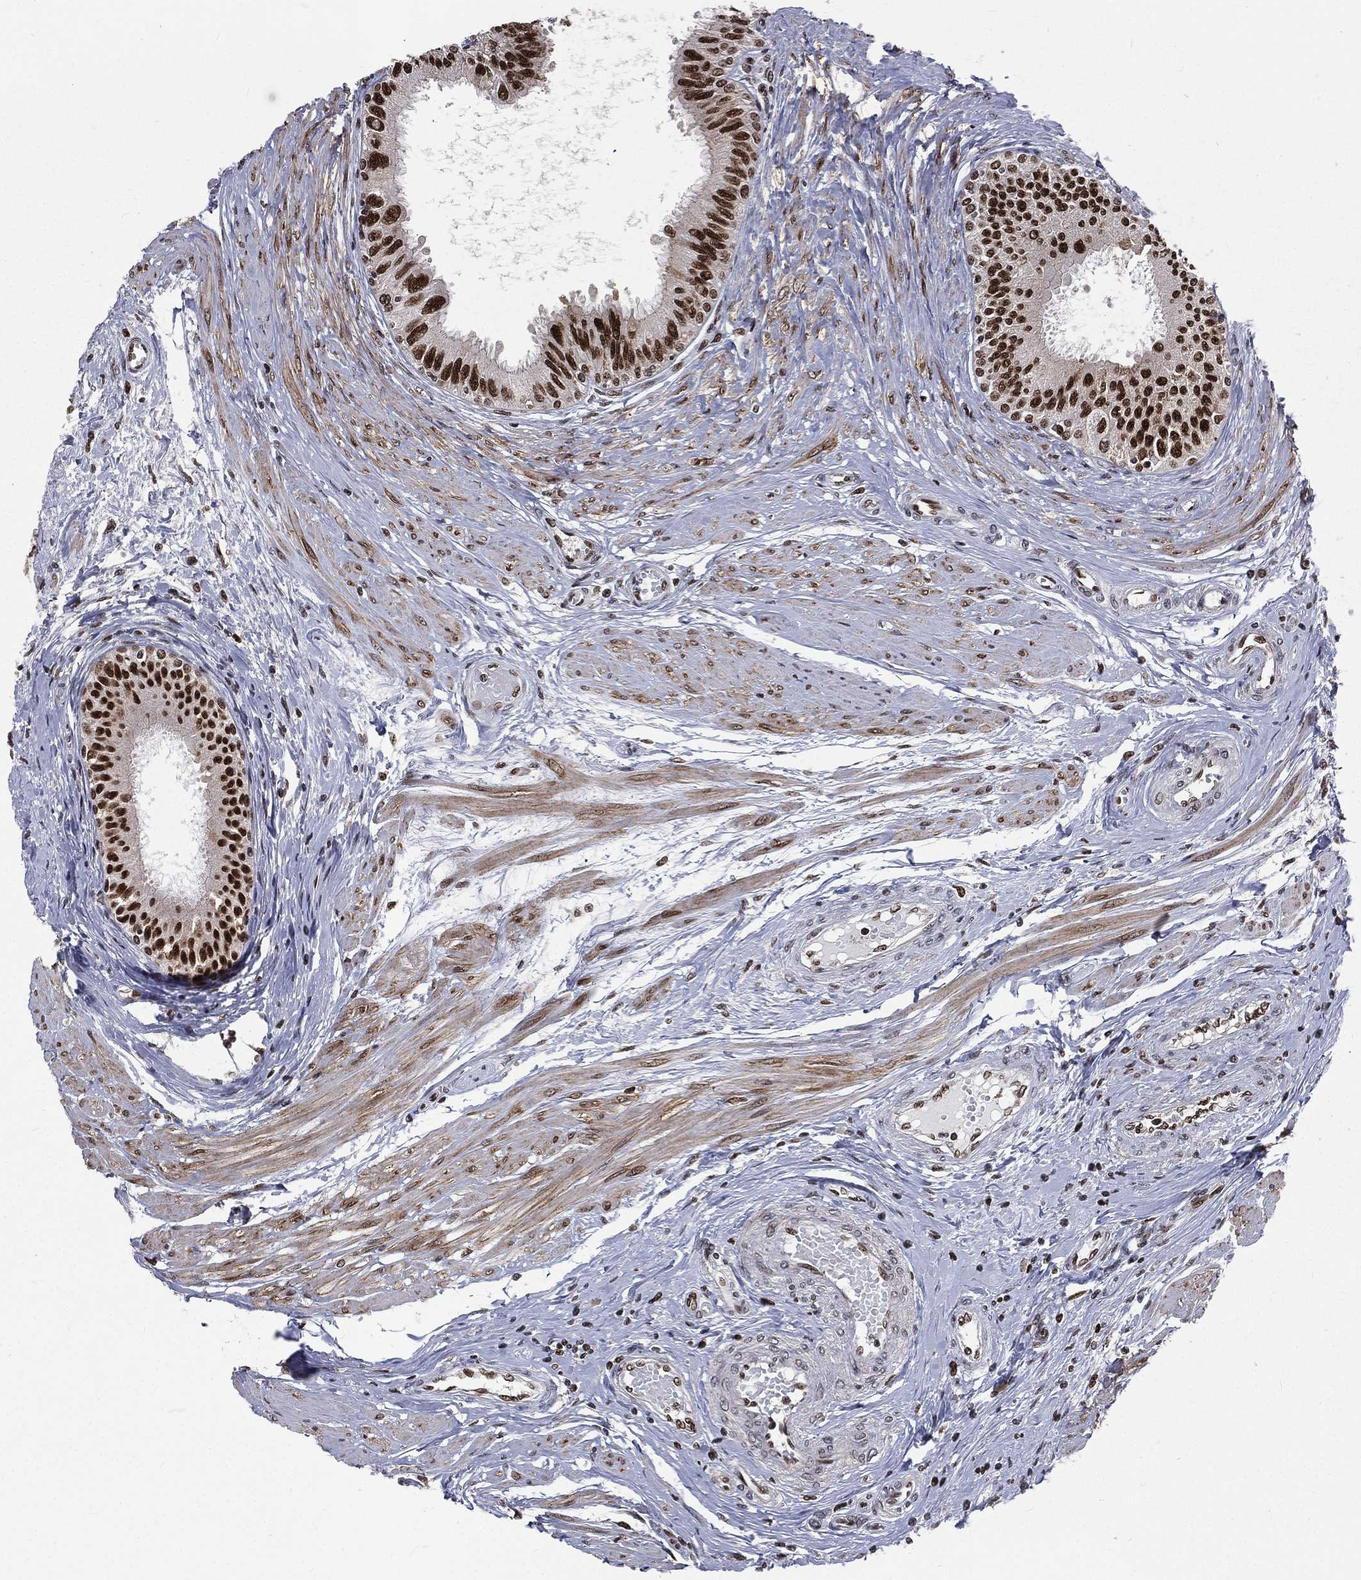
{"staining": {"intensity": "strong", "quantity": ">75%", "location": "nuclear"}, "tissue": "epididymis", "cell_type": "Glandular cells", "image_type": "normal", "snomed": [{"axis": "morphology", "description": "Normal tissue, NOS"}, {"axis": "morphology", "description": "Seminoma, NOS"}, {"axis": "topography", "description": "Testis"}, {"axis": "topography", "description": "Epididymis"}], "caption": "Protein positivity by immunohistochemistry (IHC) reveals strong nuclear staining in about >75% of glandular cells in unremarkable epididymis.", "gene": "POLB", "patient": {"sex": "male", "age": 61}}